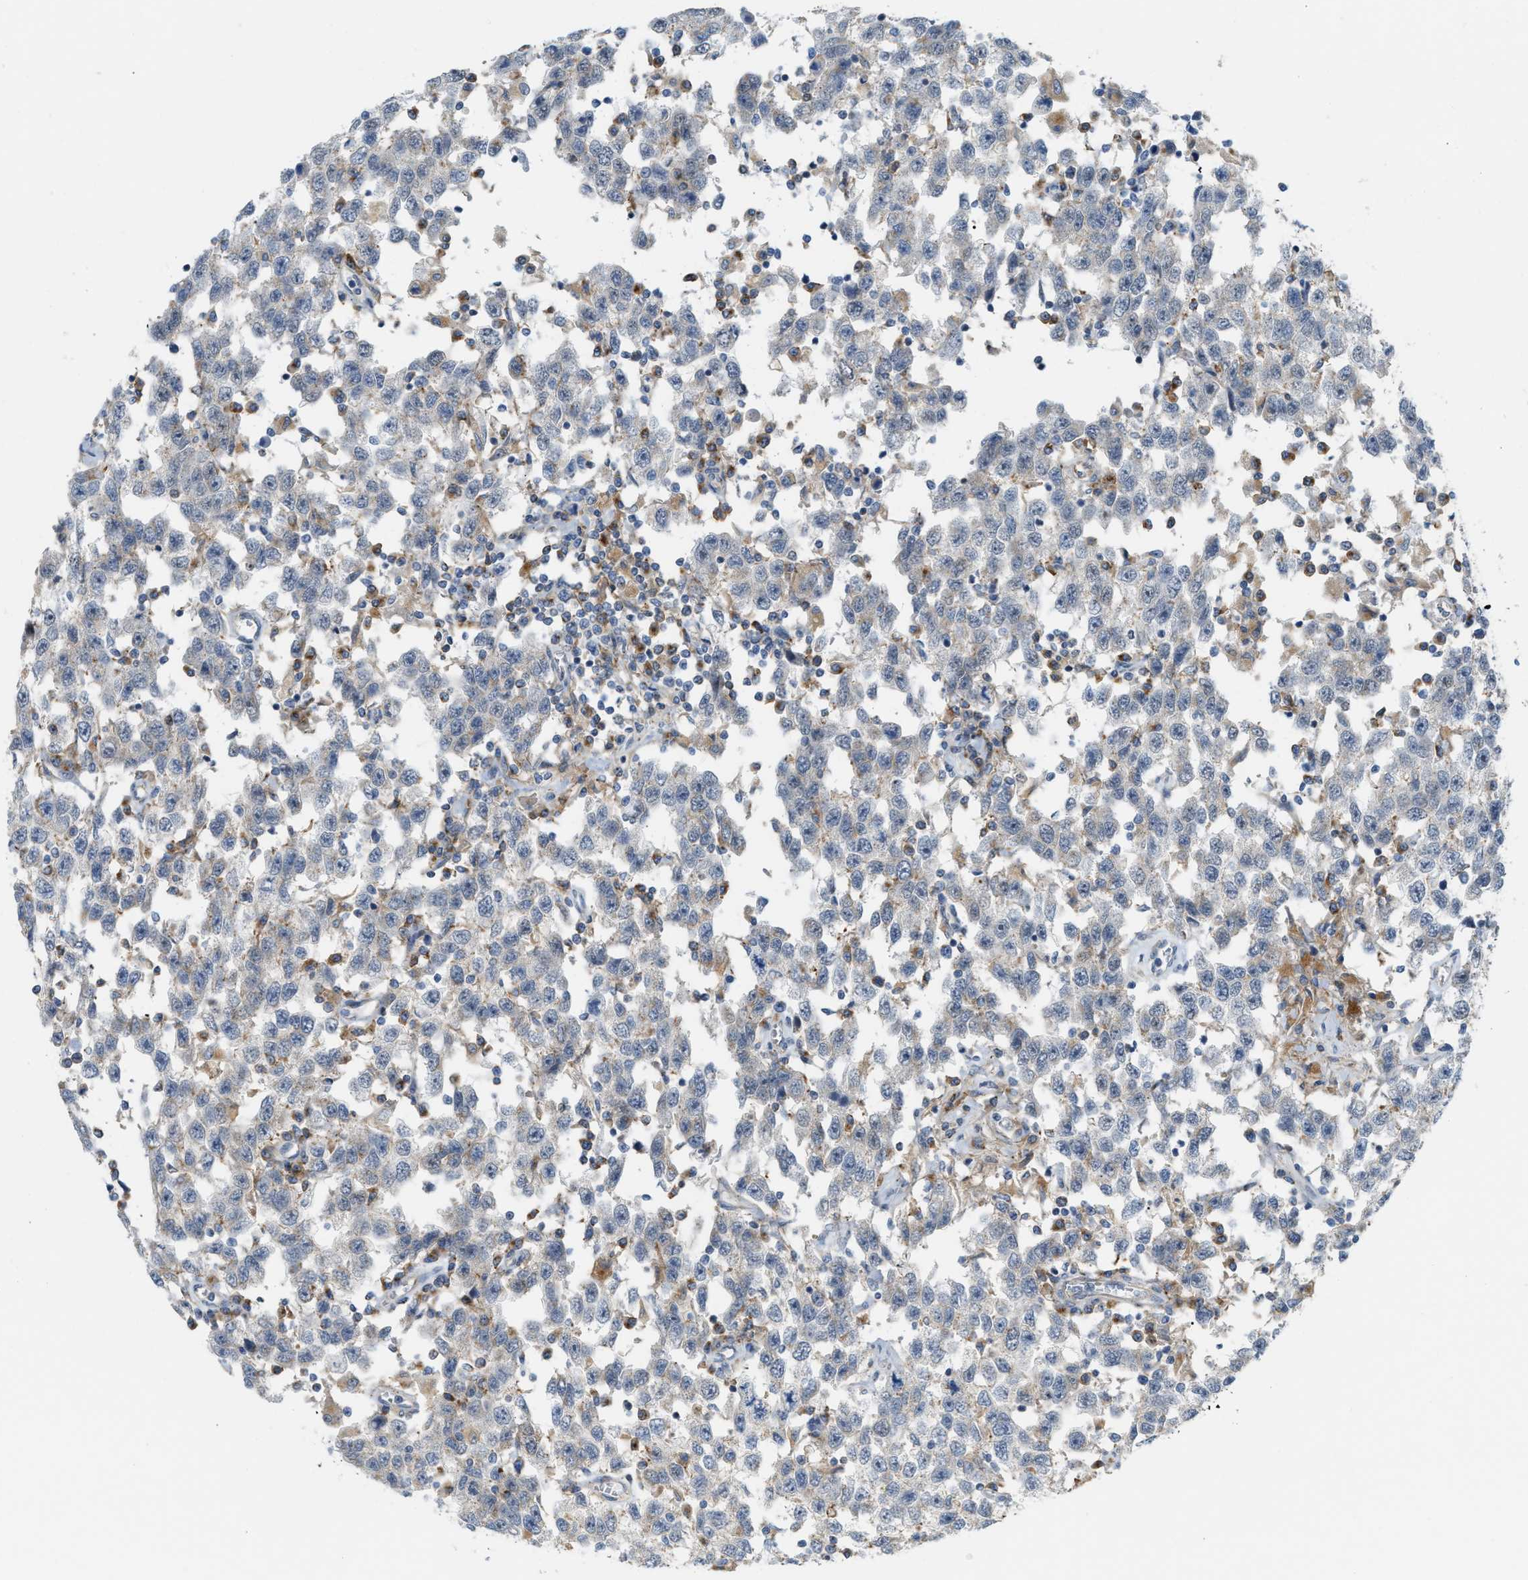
{"staining": {"intensity": "negative", "quantity": "none", "location": "none"}, "tissue": "testis cancer", "cell_type": "Tumor cells", "image_type": "cancer", "snomed": [{"axis": "morphology", "description": "Seminoma, NOS"}, {"axis": "topography", "description": "Testis"}], "caption": "A histopathology image of human testis cancer (seminoma) is negative for staining in tumor cells. Nuclei are stained in blue.", "gene": "LMBRD1", "patient": {"sex": "male", "age": 41}}